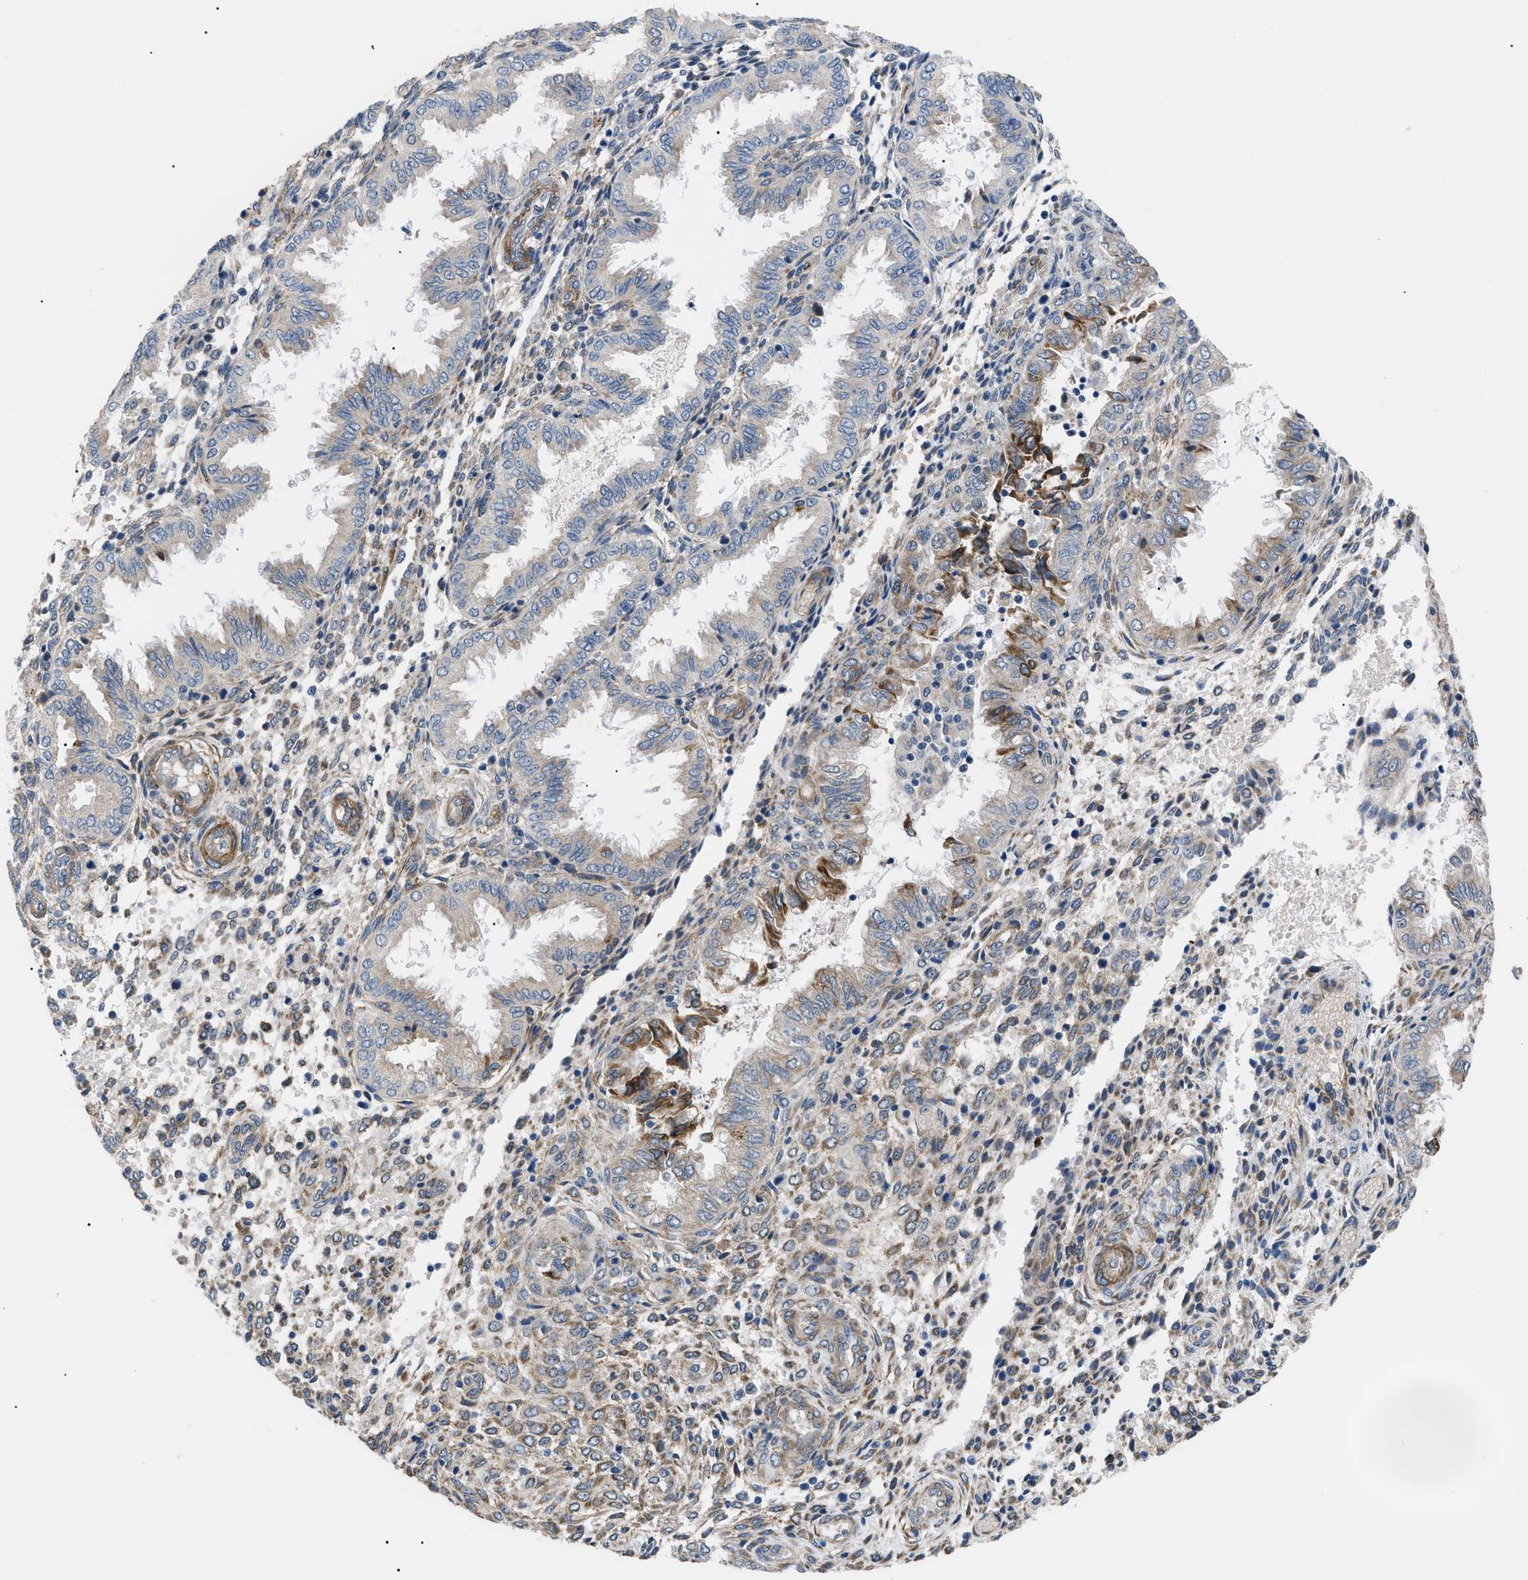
{"staining": {"intensity": "moderate", "quantity": "25%-75%", "location": "cytoplasmic/membranous"}, "tissue": "endometrium", "cell_type": "Cells in endometrial stroma", "image_type": "normal", "snomed": [{"axis": "morphology", "description": "Normal tissue, NOS"}, {"axis": "topography", "description": "Endometrium"}], "caption": "DAB (3,3'-diaminobenzidine) immunohistochemical staining of normal endometrium demonstrates moderate cytoplasmic/membranous protein positivity in about 25%-75% of cells in endometrial stroma.", "gene": "MYO10", "patient": {"sex": "female", "age": 33}}